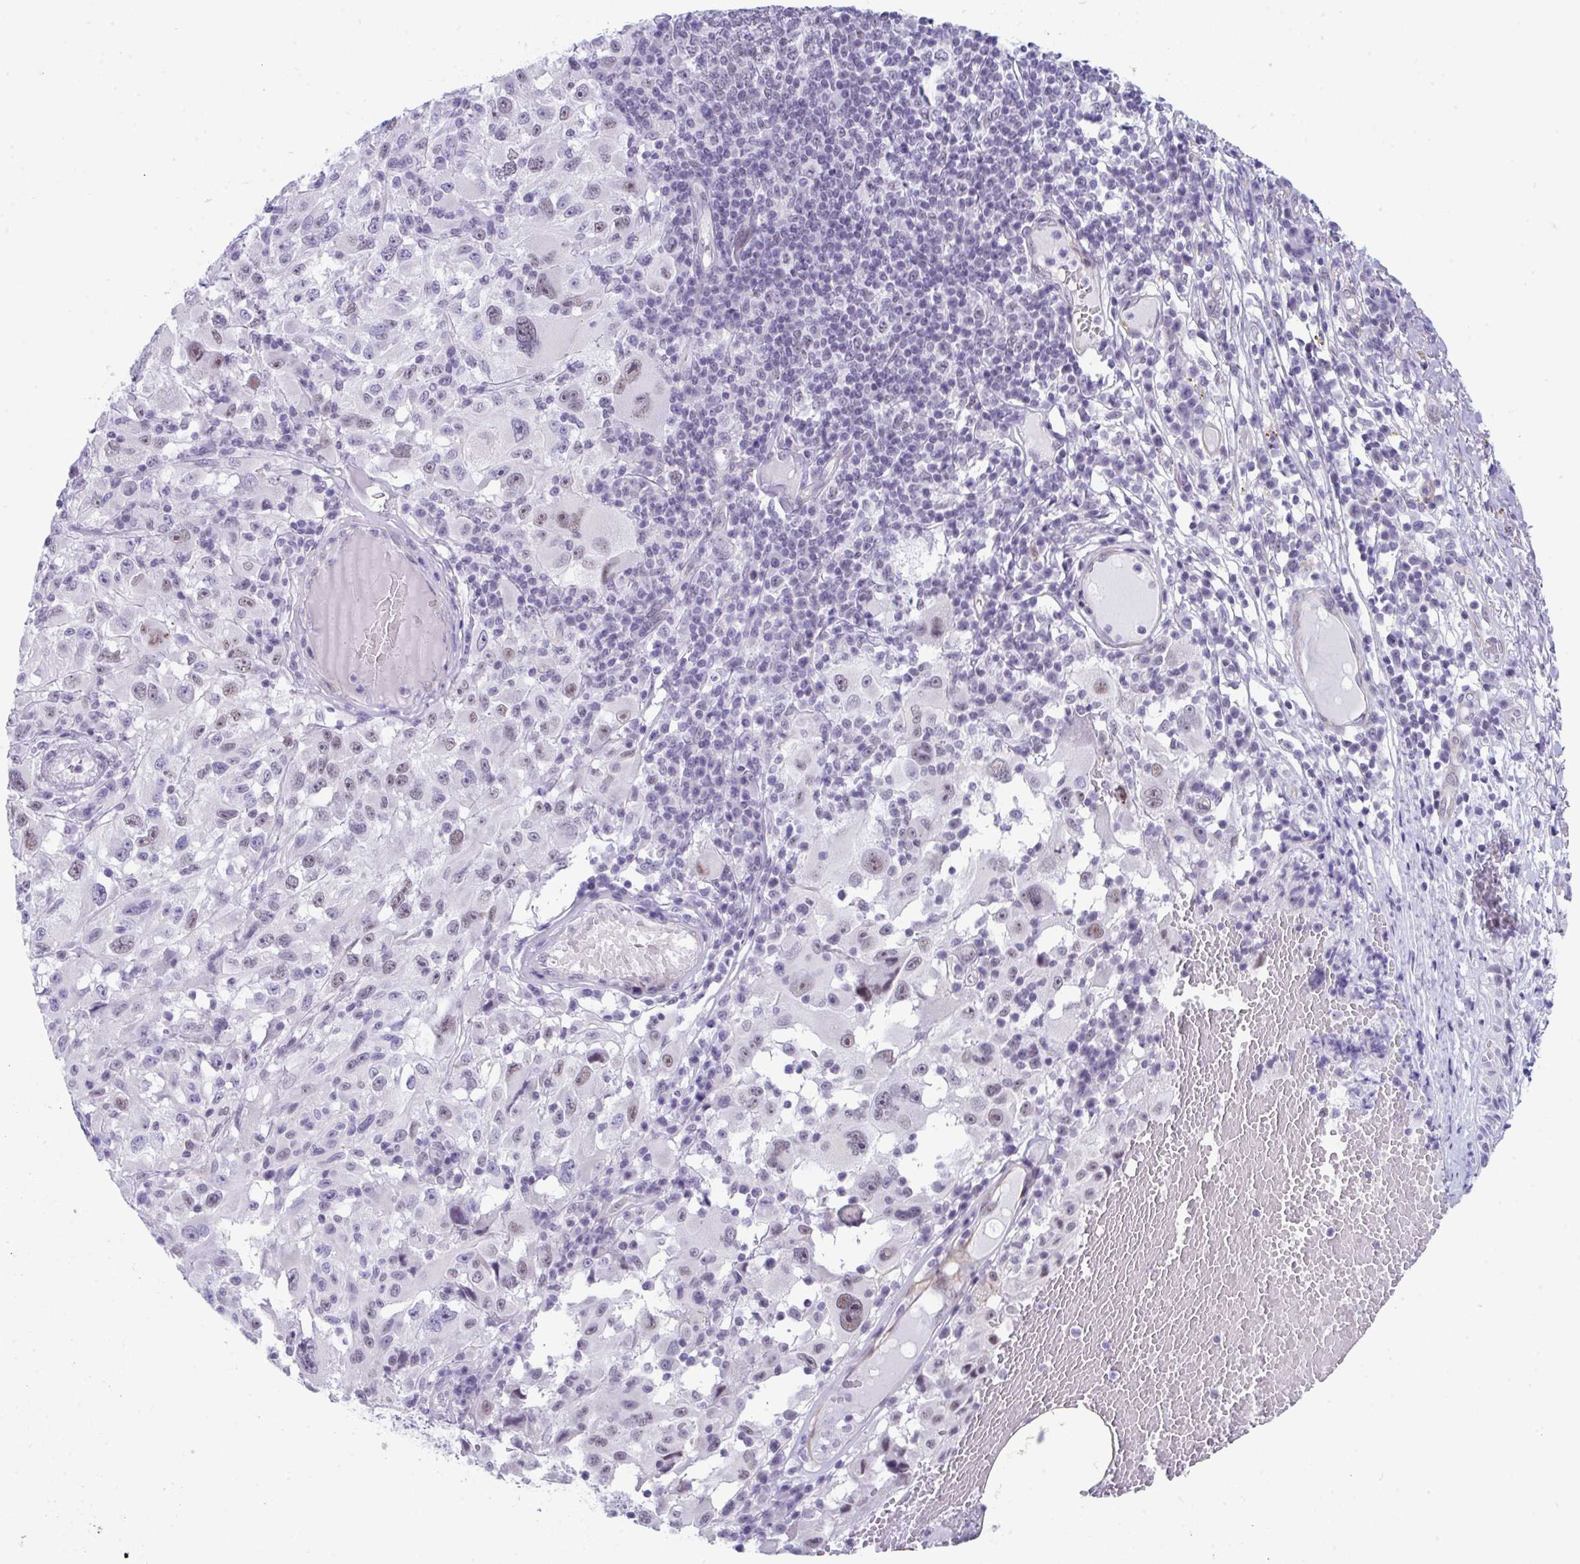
{"staining": {"intensity": "weak", "quantity": "25%-75%", "location": "nuclear"}, "tissue": "melanoma", "cell_type": "Tumor cells", "image_type": "cancer", "snomed": [{"axis": "morphology", "description": "Malignant melanoma, NOS"}, {"axis": "topography", "description": "Skin"}], "caption": "This histopathology image demonstrates IHC staining of malignant melanoma, with low weak nuclear expression in approximately 25%-75% of tumor cells.", "gene": "CDK13", "patient": {"sex": "female", "age": 71}}